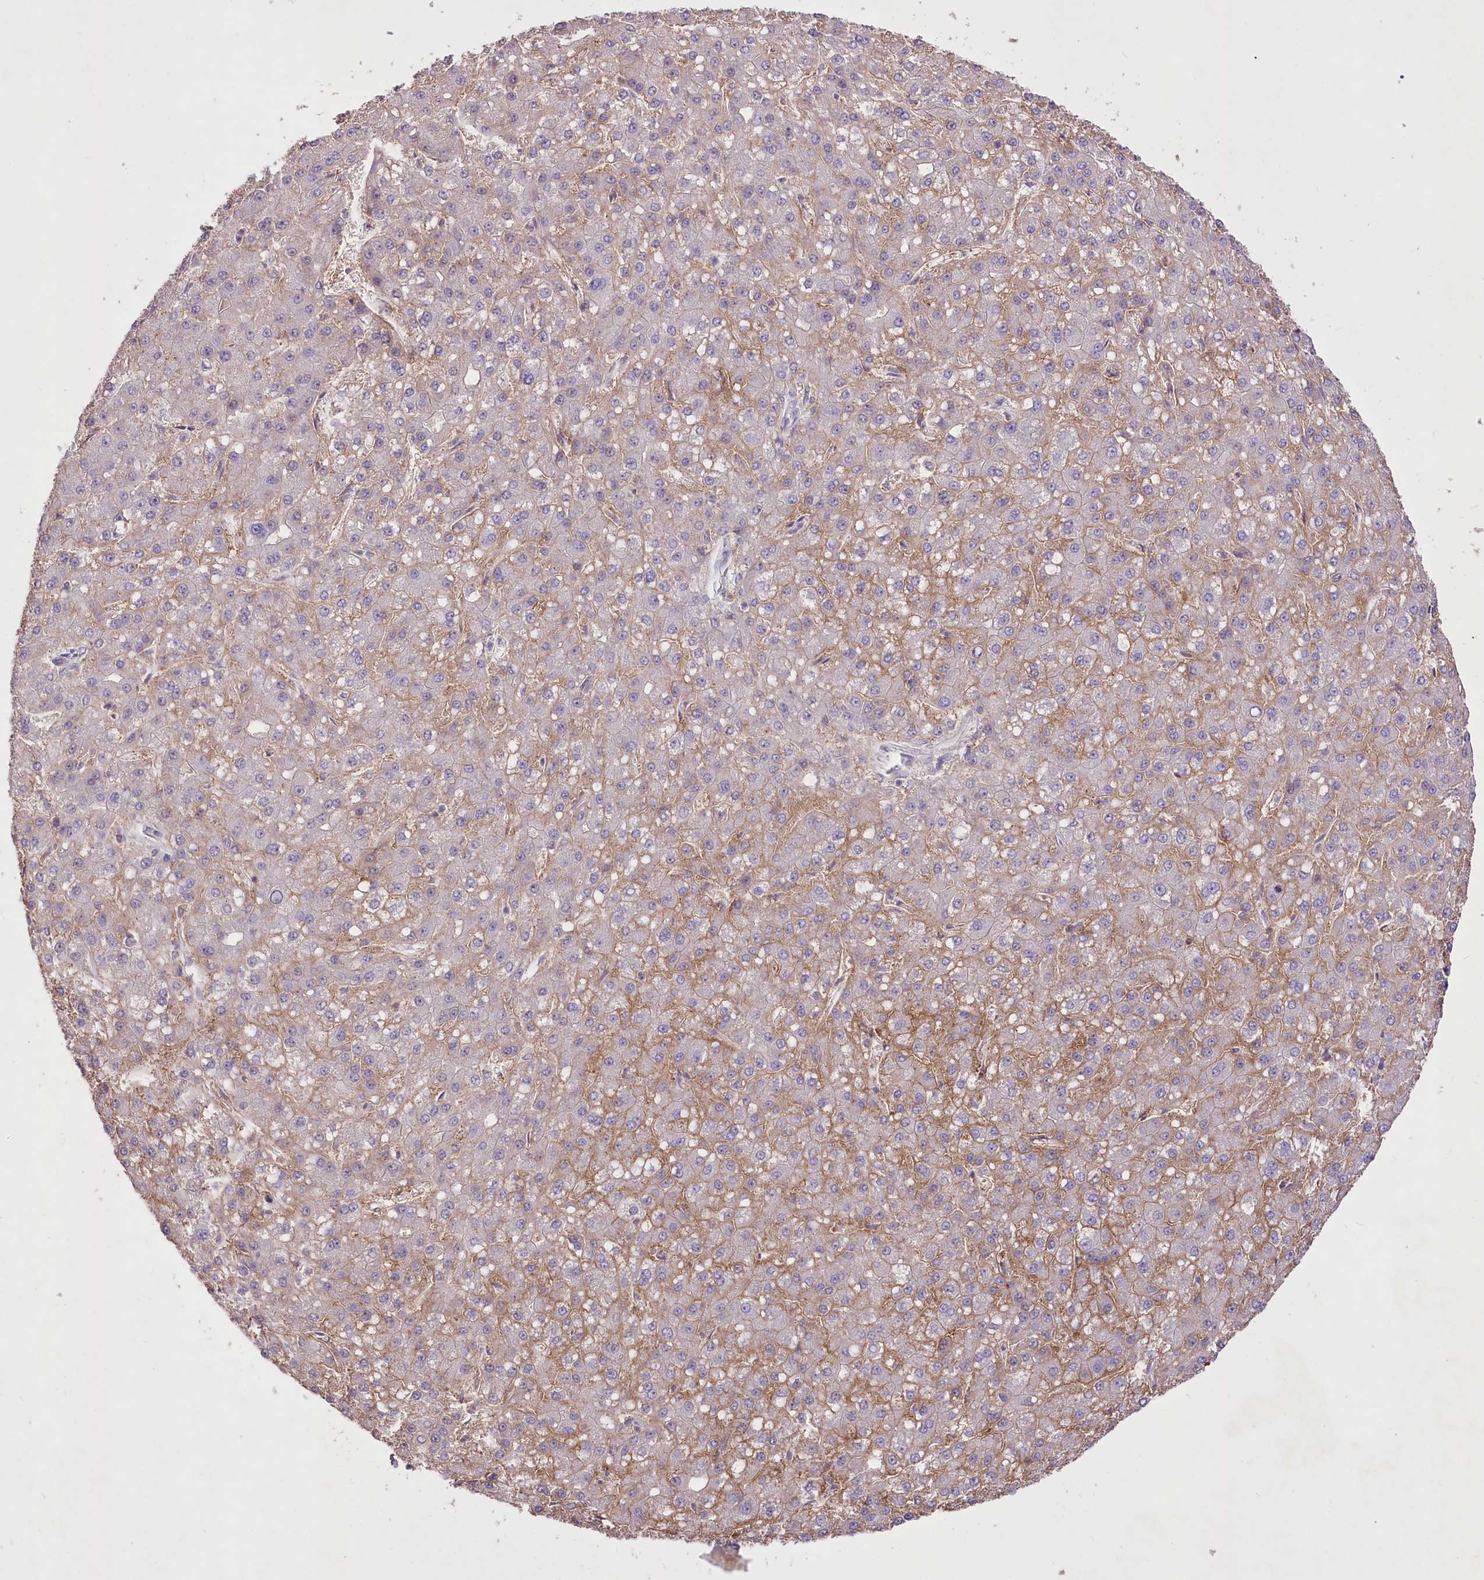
{"staining": {"intensity": "weak", "quantity": "25%-75%", "location": "cytoplasmic/membranous"}, "tissue": "liver cancer", "cell_type": "Tumor cells", "image_type": "cancer", "snomed": [{"axis": "morphology", "description": "Carcinoma, Hepatocellular, NOS"}, {"axis": "topography", "description": "Liver"}], "caption": "Brown immunohistochemical staining in liver hepatocellular carcinoma shows weak cytoplasmic/membranous positivity in about 25%-75% of tumor cells.", "gene": "ENPP1", "patient": {"sex": "male", "age": 67}}